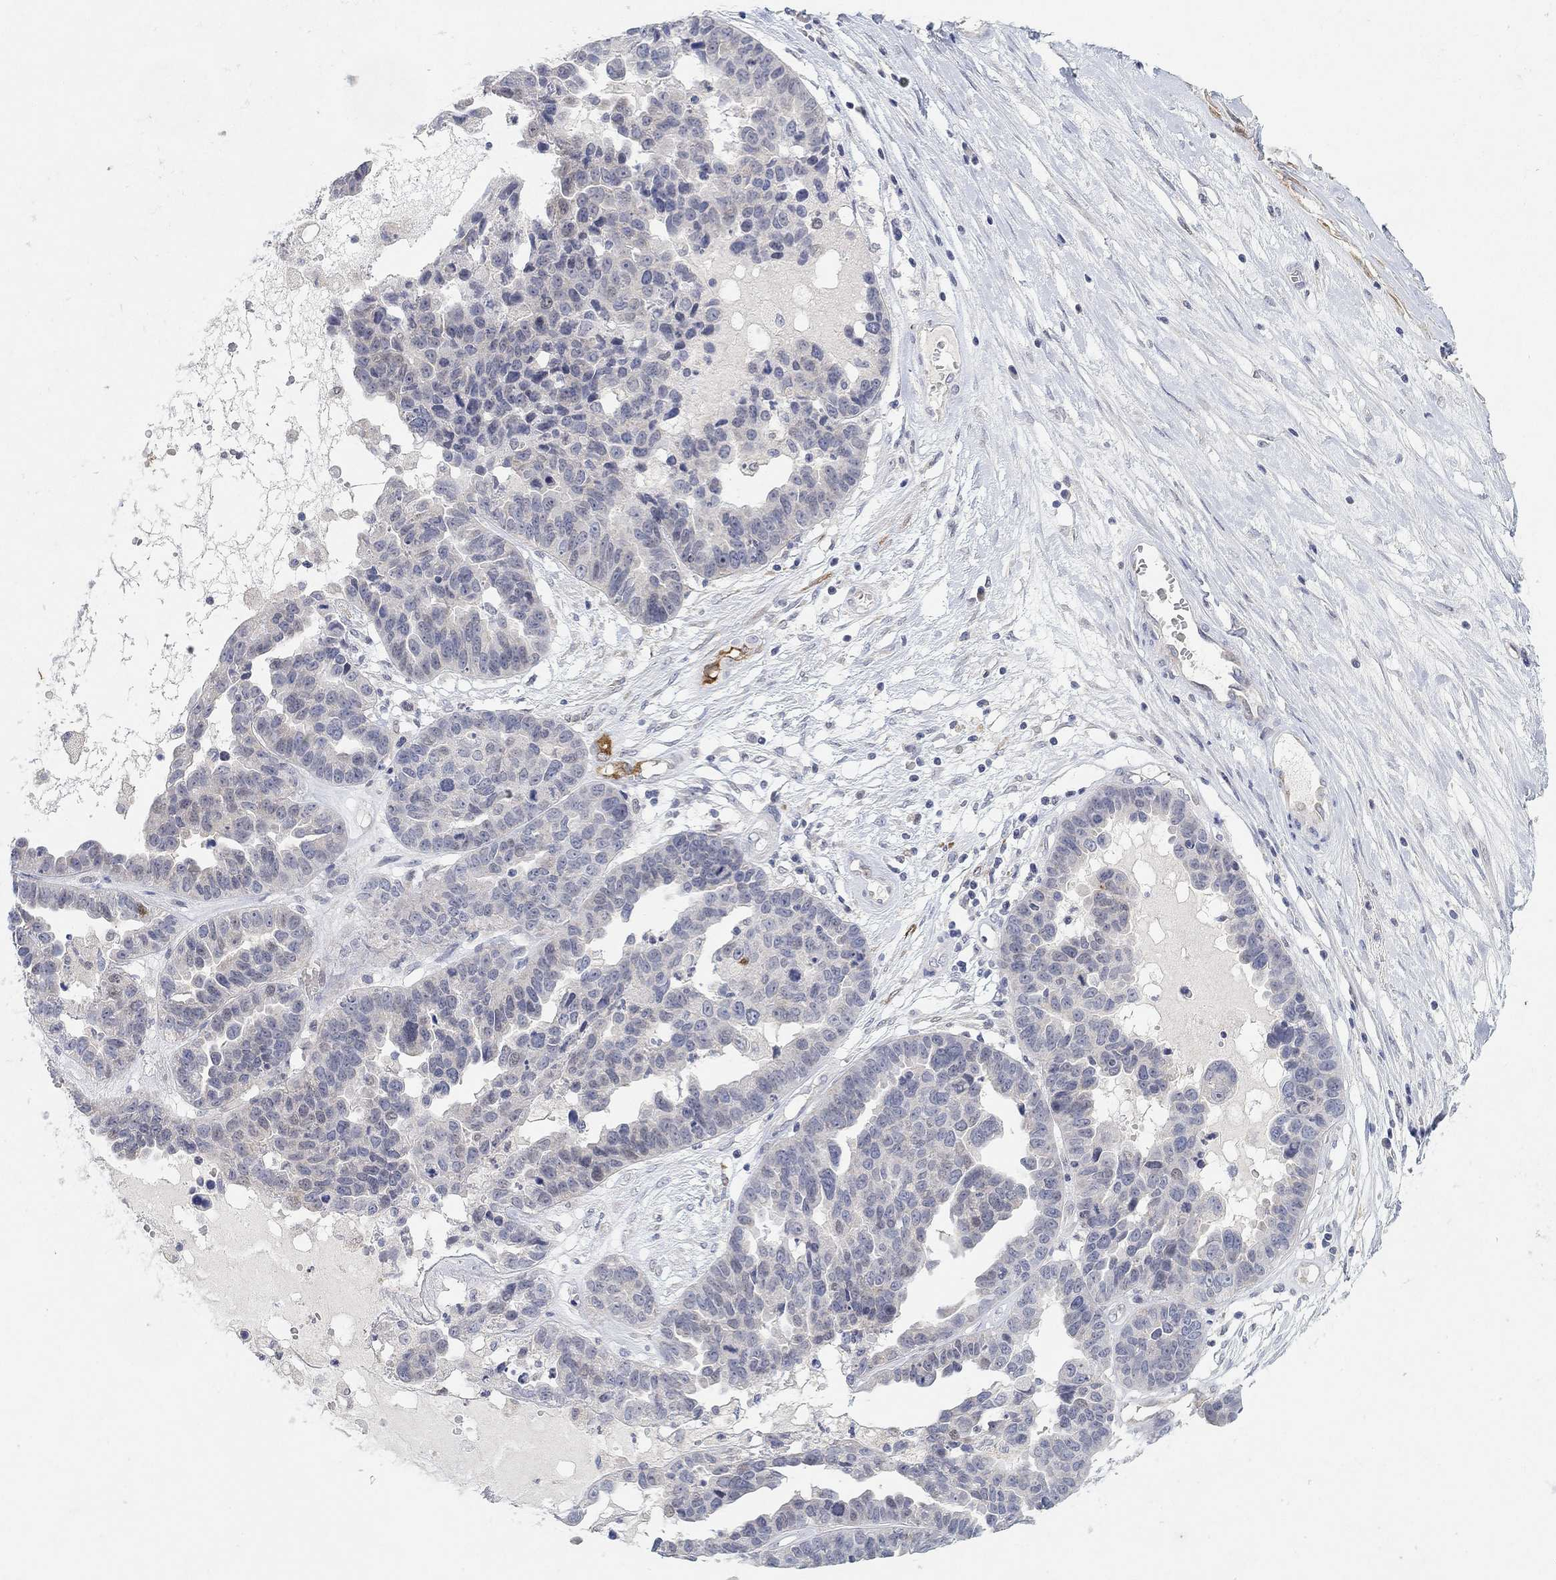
{"staining": {"intensity": "negative", "quantity": "none", "location": "none"}, "tissue": "ovarian cancer", "cell_type": "Tumor cells", "image_type": "cancer", "snomed": [{"axis": "morphology", "description": "Cystadenocarcinoma, serous, NOS"}, {"axis": "topography", "description": "Ovary"}], "caption": "Immunohistochemistry (IHC) image of ovarian cancer stained for a protein (brown), which exhibits no expression in tumor cells.", "gene": "VAT1L", "patient": {"sex": "female", "age": 87}}